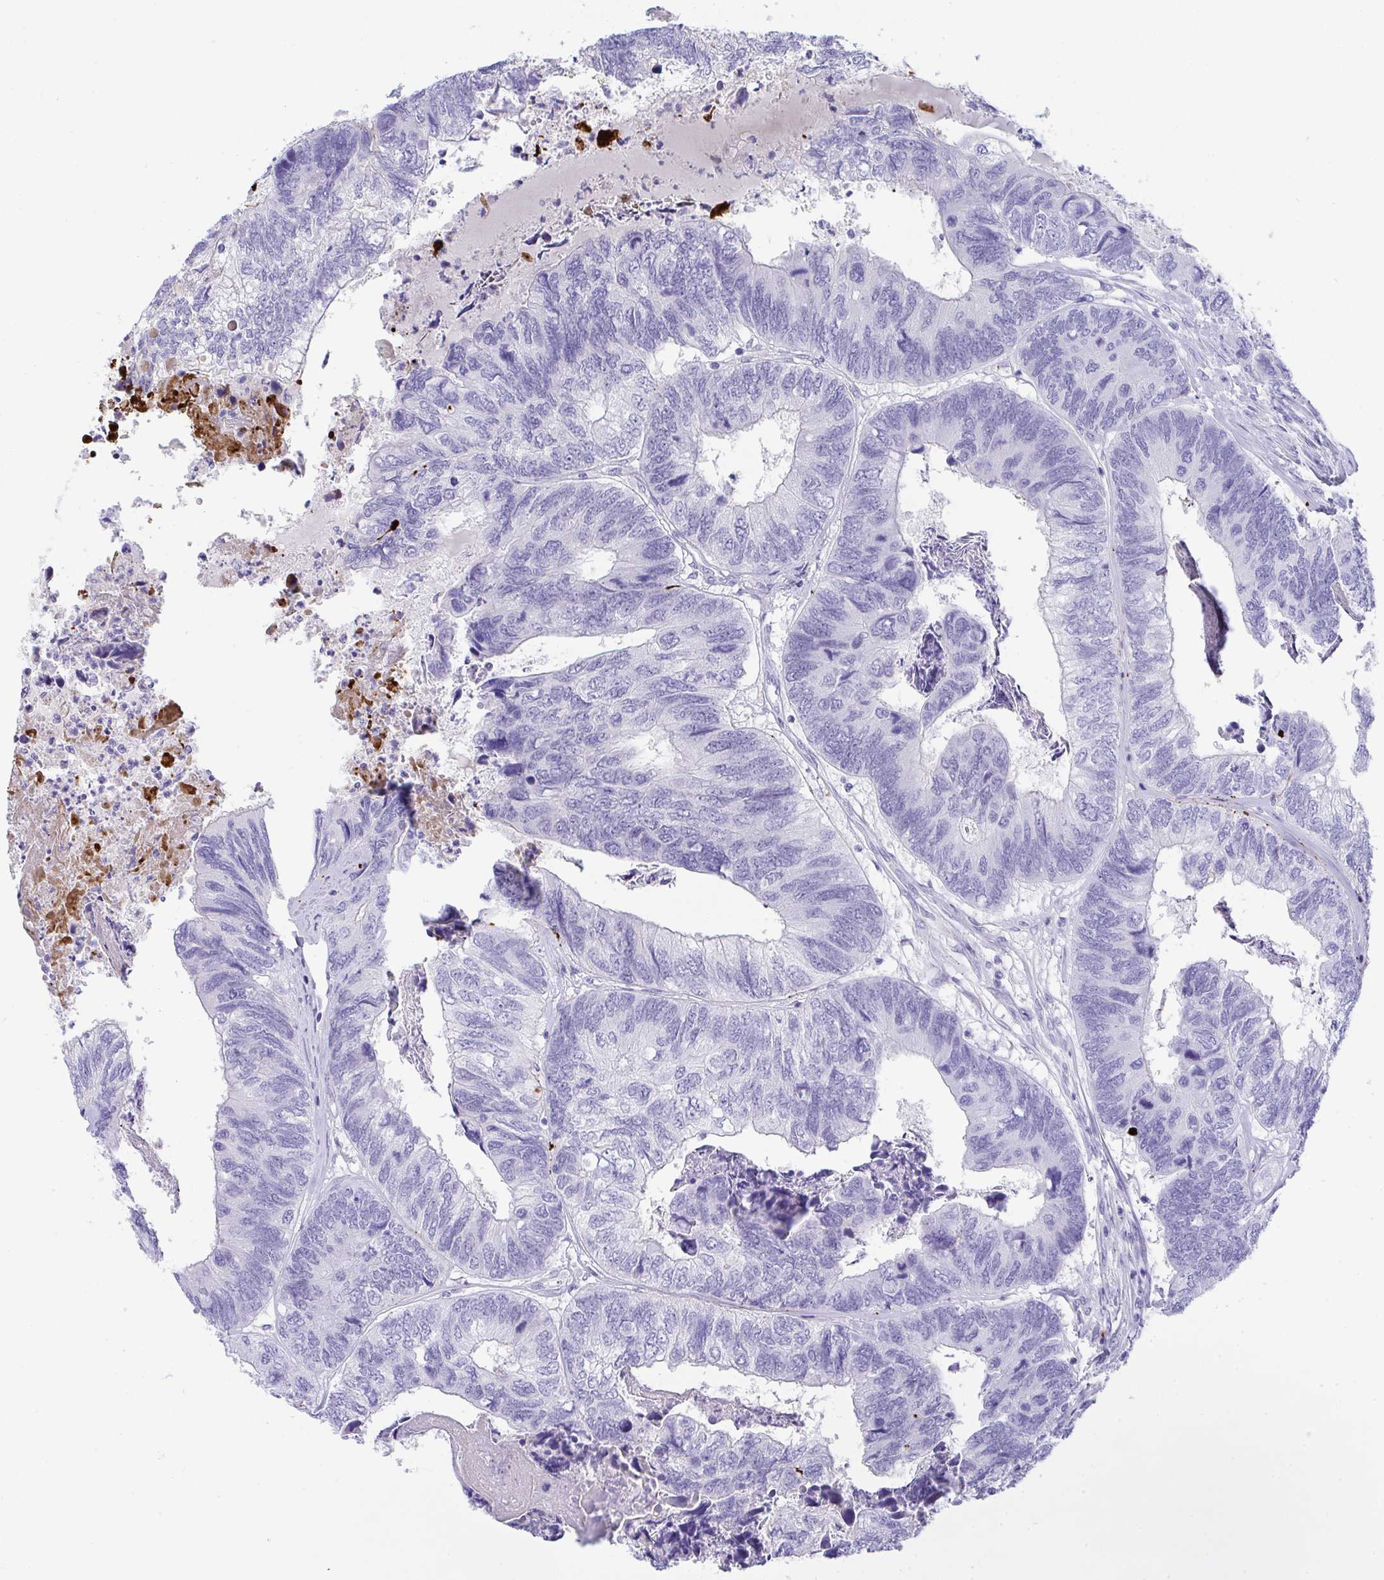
{"staining": {"intensity": "negative", "quantity": "none", "location": "none"}, "tissue": "colorectal cancer", "cell_type": "Tumor cells", "image_type": "cancer", "snomed": [{"axis": "morphology", "description": "Adenocarcinoma, NOS"}, {"axis": "topography", "description": "Colon"}], "caption": "This is a image of immunohistochemistry staining of adenocarcinoma (colorectal), which shows no staining in tumor cells. The staining is performed using DAB brown chromogen with nuclei counter-stained in using hematoxylin.", "gene": "KMT2E", "patient": {"sex": "female", "age": 67}}